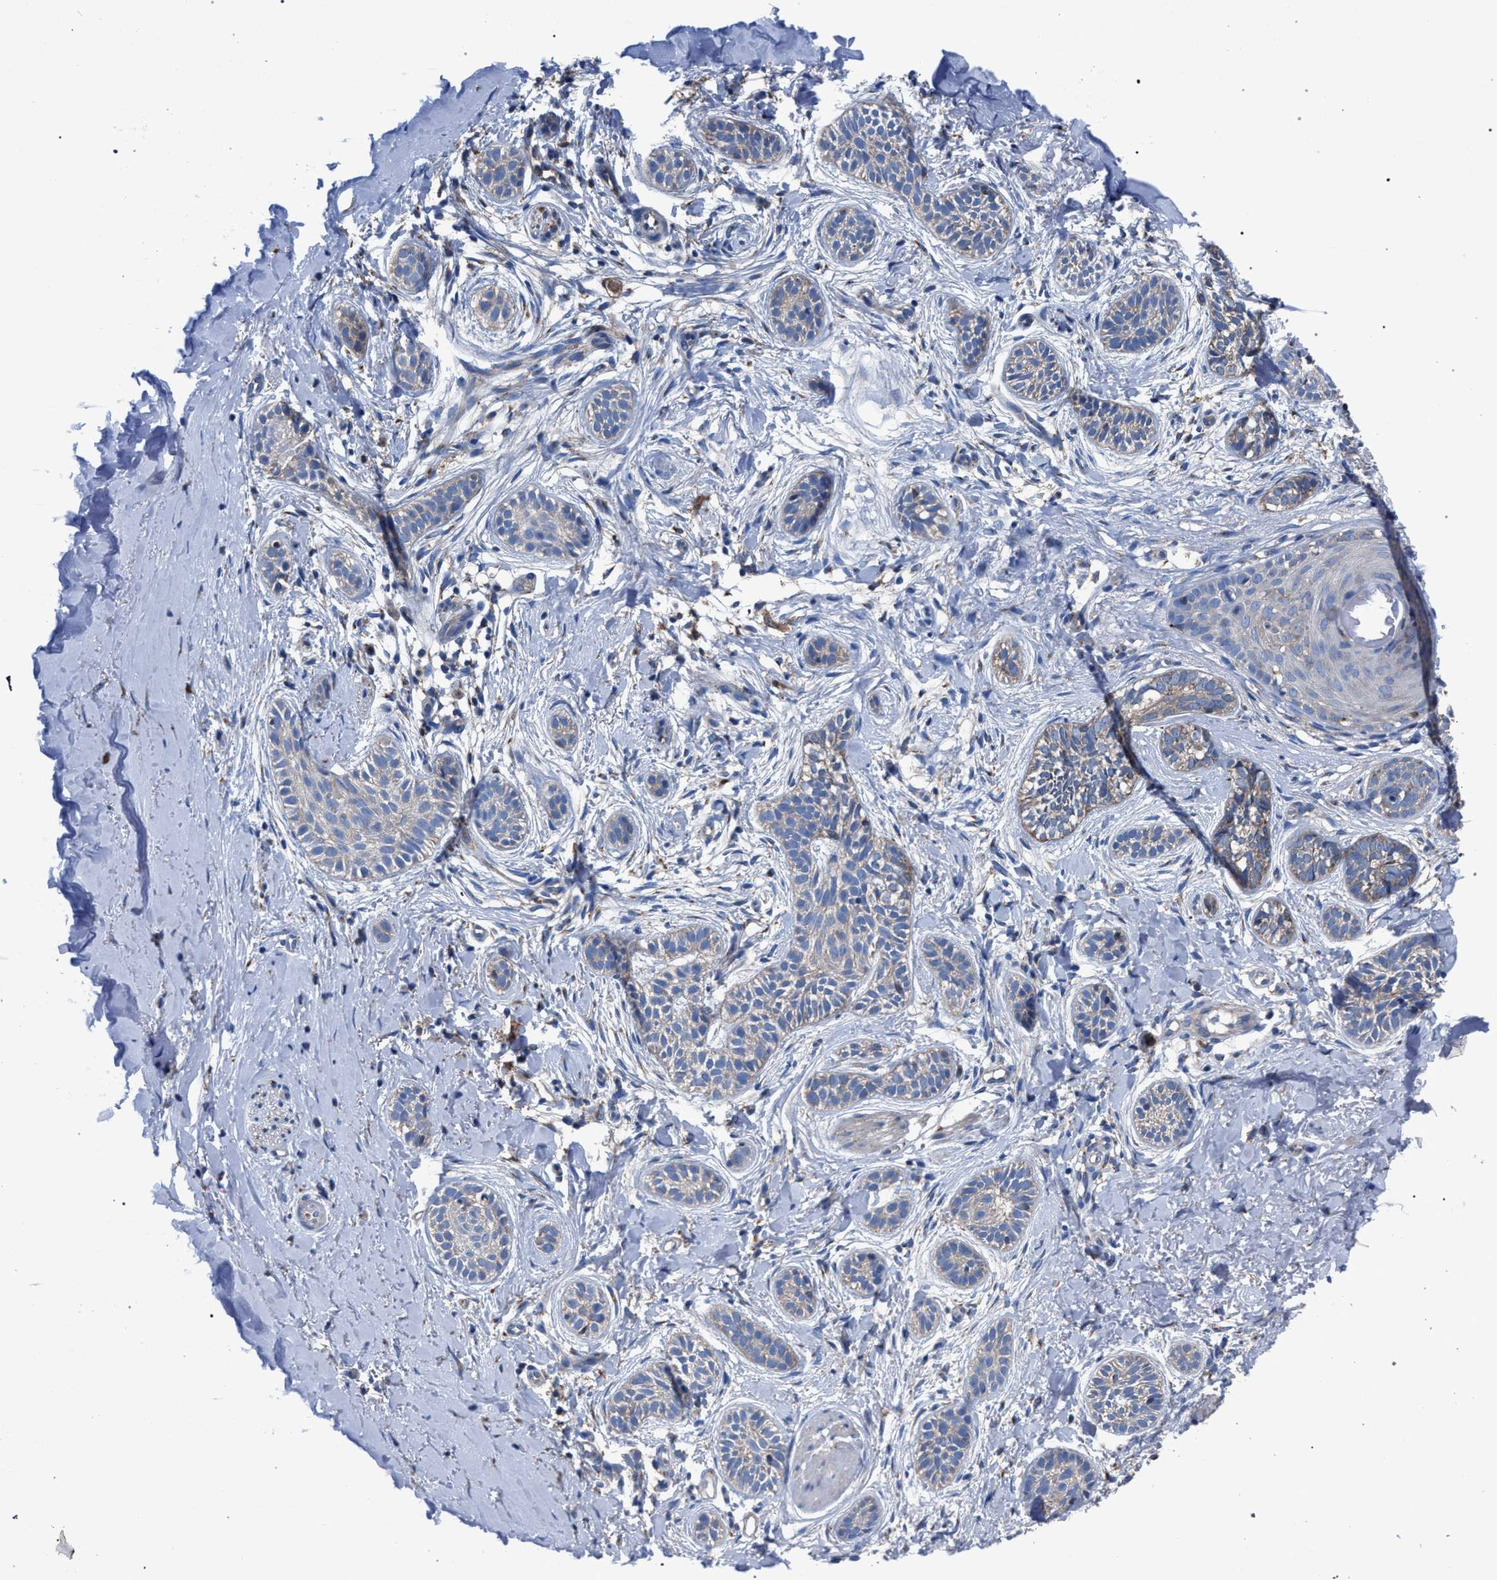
{"staining": {"intensity": "weak", "quantity": "25%-75%", "location": "cytoplasmic/membranous"}, "tissue": "skin cancer", "cell_type": "Tumor cells", "image_type": "cancer", "snomed": [{"axis": "morphology", "description": "Normal tissue, NOS"}, {"axis": "morphology", "description": "Basal cell carcinoma"}, {"axis": "topography", "description": "Skin"}], "caption": "The micrograph shows immunohistochemical staining of basal cell carcinoma (skin). There is weak cytoplasmic/membranous positivity is seen in about 25%-75% of tumor cells.", "gene": "ATP6V0A1", "patient": {"sex": "male", "age": 63}}